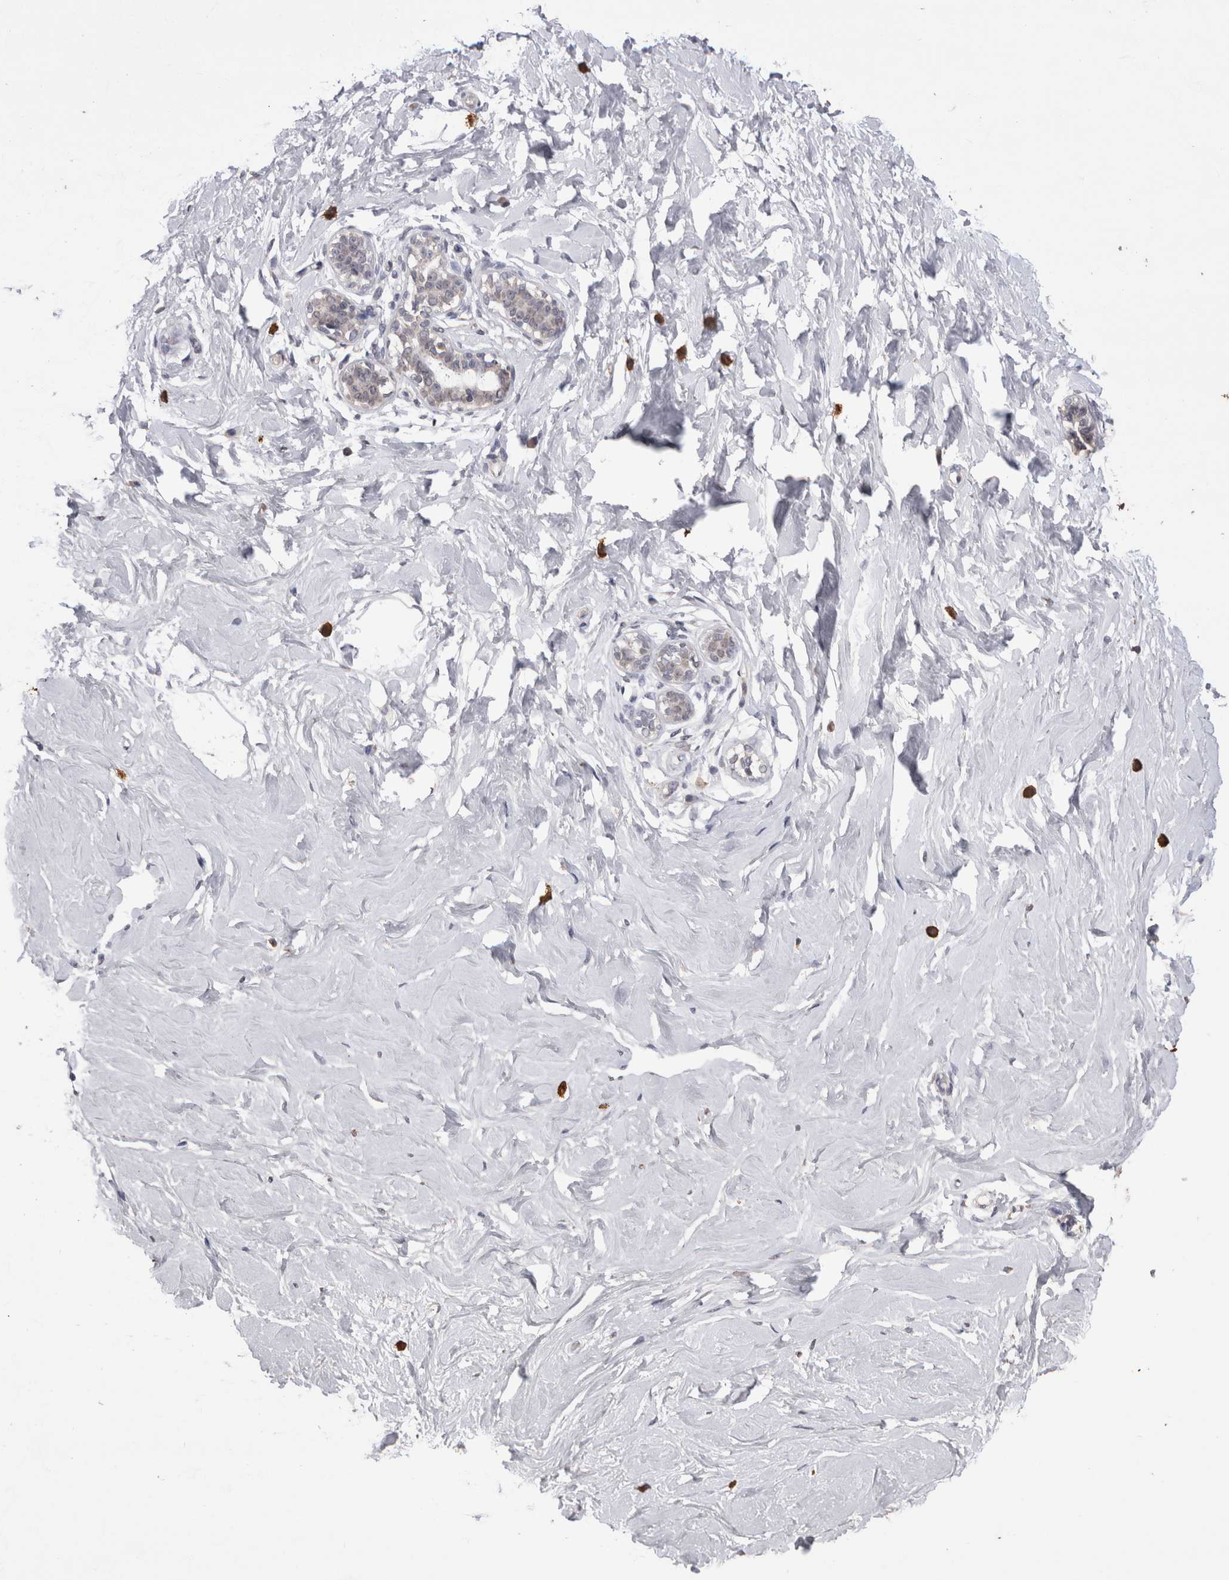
{"staining": {"intensity": "weak", "quantity": "25%-75%", "location": "cytoplasmic/membranous,nuclear"}, "tissue": "breast", "cell_type": "Adipocytes", "image_type": "normal", "snomed": [{"axis": "morphology", "description": "Normal tissue, NOS"}, {"axis": "morphology", "description": "Adenoma, NOS"}, {"axis": "topography", "description": "Breast"}], "caption": "Brown immunohistochemical staining in normal breast reveals weak cytoplasmic/membranous,nuclear expression in approximately 25%-75% of adipocytes. The protein of interest is stained brown, and the nuclei are stained in blue (DAB (3,3'-diaminobenzidine) IHC with brightfield microscopy, high magnification).", "gene": "GRK5", "patient": {"sex": "female", "age": 23}}